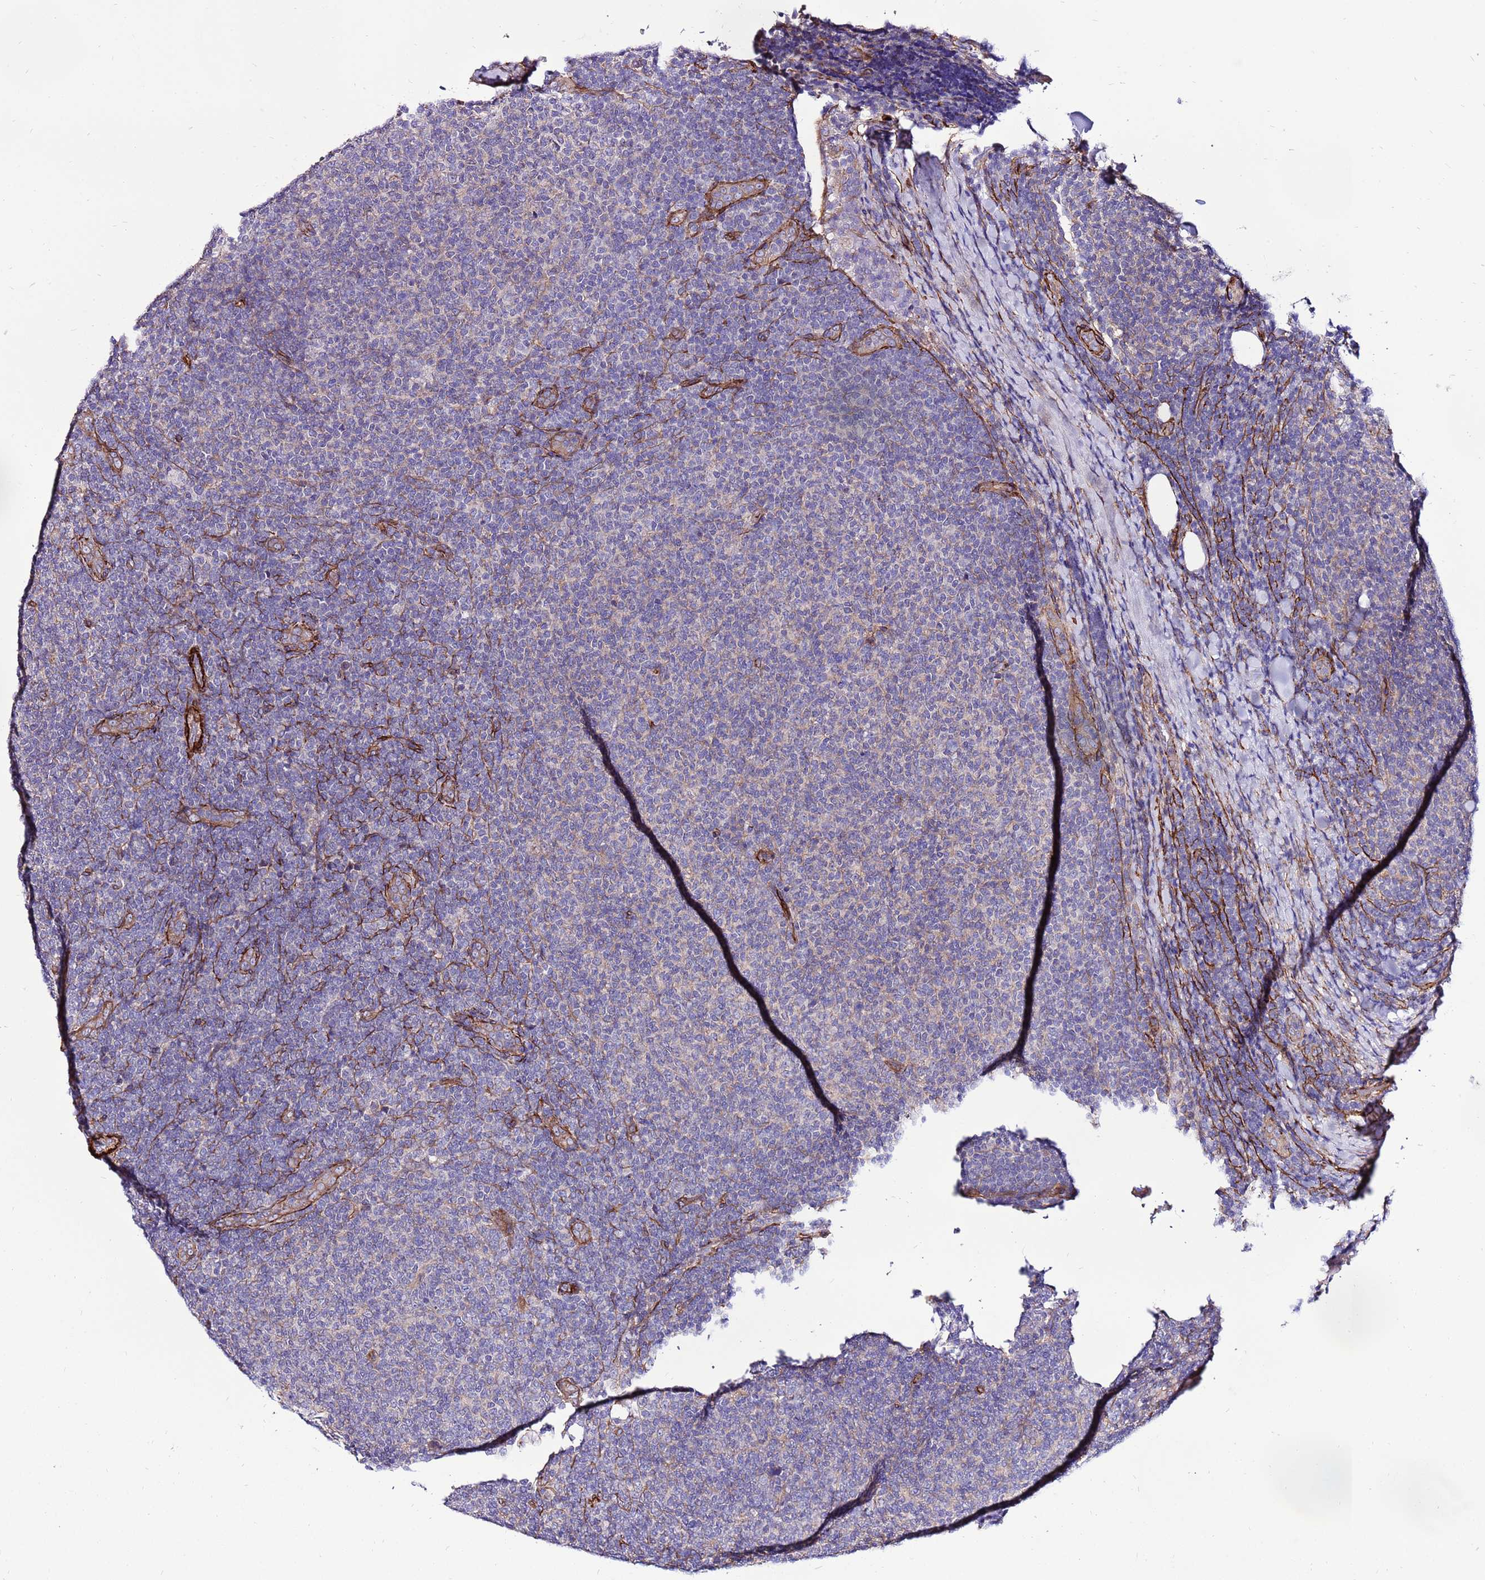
{"staining": {"intensity": "negative", "quantity": "none", "location": "none"}, "tissue": "lymphoma", "cell_type": "Tumor cells", "image_type": "cancer", "snomed": [{"axis": "morphology", "description": "Malignant lymphoma, non-Hodgkin's type, Low grade"}, {"axis": "topography", "description": "Lymph node"}], "caption": "Immunohistochemistry of low-grade malignant lymphoma, non-Hodgkin's type demonstrates no positivity in tumor cells. (DAB (3,3'-diaminobenzidine) IHC, high magnification).", "gene": "EI24", "patient": {"sex": "male", "age": 66}}